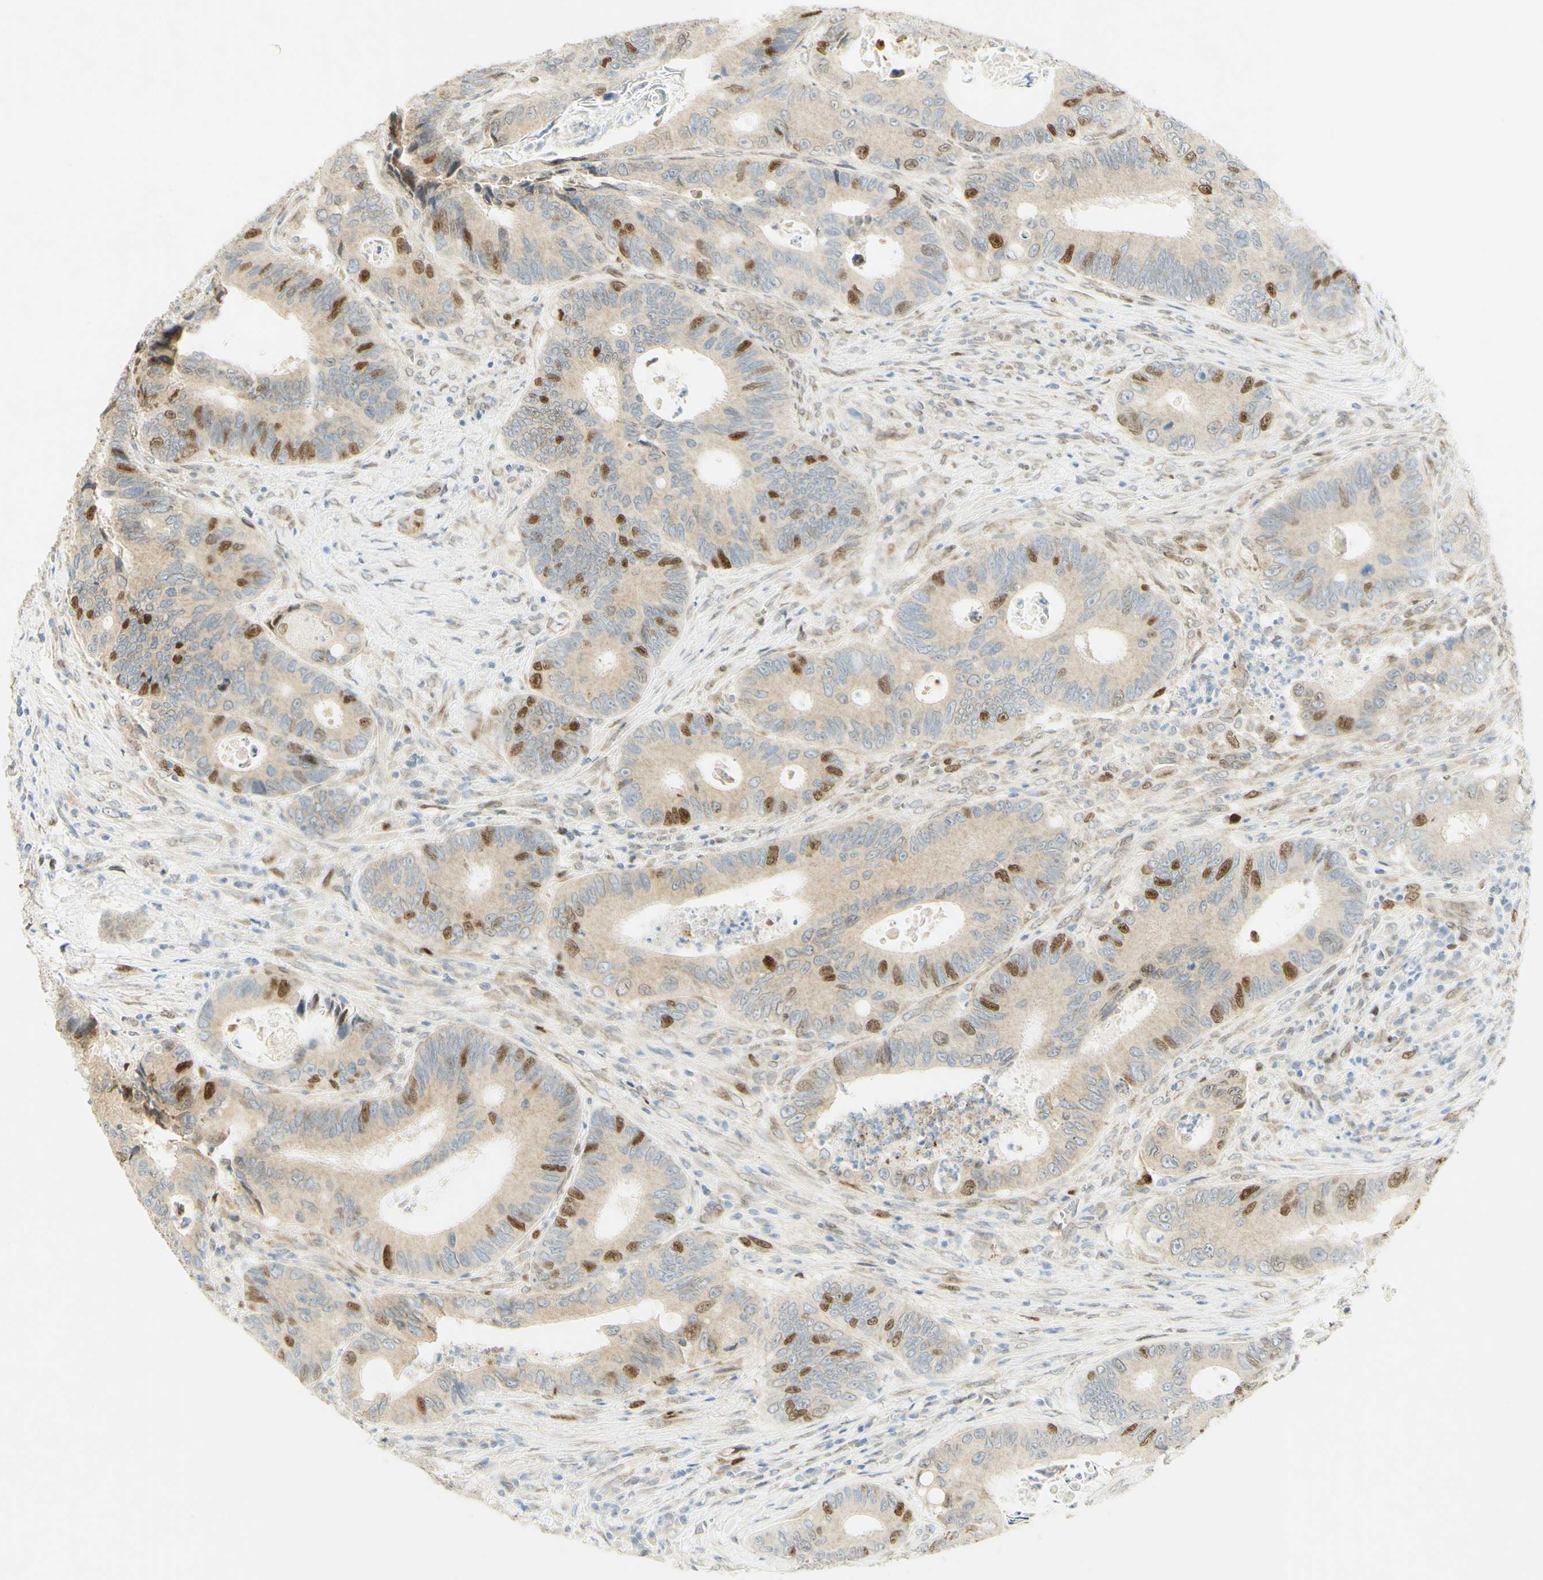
{"staining": {"intensity": "strong", "quantity": "<25%", "location": "nuclear"}, "tissue": "colorectal cancer", "cell_type": "Tumor cells", "image_type": "cancer", "snomed": [{"axis": "morphology", "description": "Inflammation, NOS"}, {"axis": "morphology", "description": "Adenocarcinoma, NOS"}, {"axis": "topography", "description": "Colon"}], "caption": "A medium amount of strong nuclear expression is present in about <25% of tumor cells in colorectal cancer (adenocarcinoma) tissue. (DAB (3,3'-diaminobenzidine) IHC with brightfield microscopy, high magnification).", "gene": "E2F1", "patient": {"sex": "male", "age": 72}}